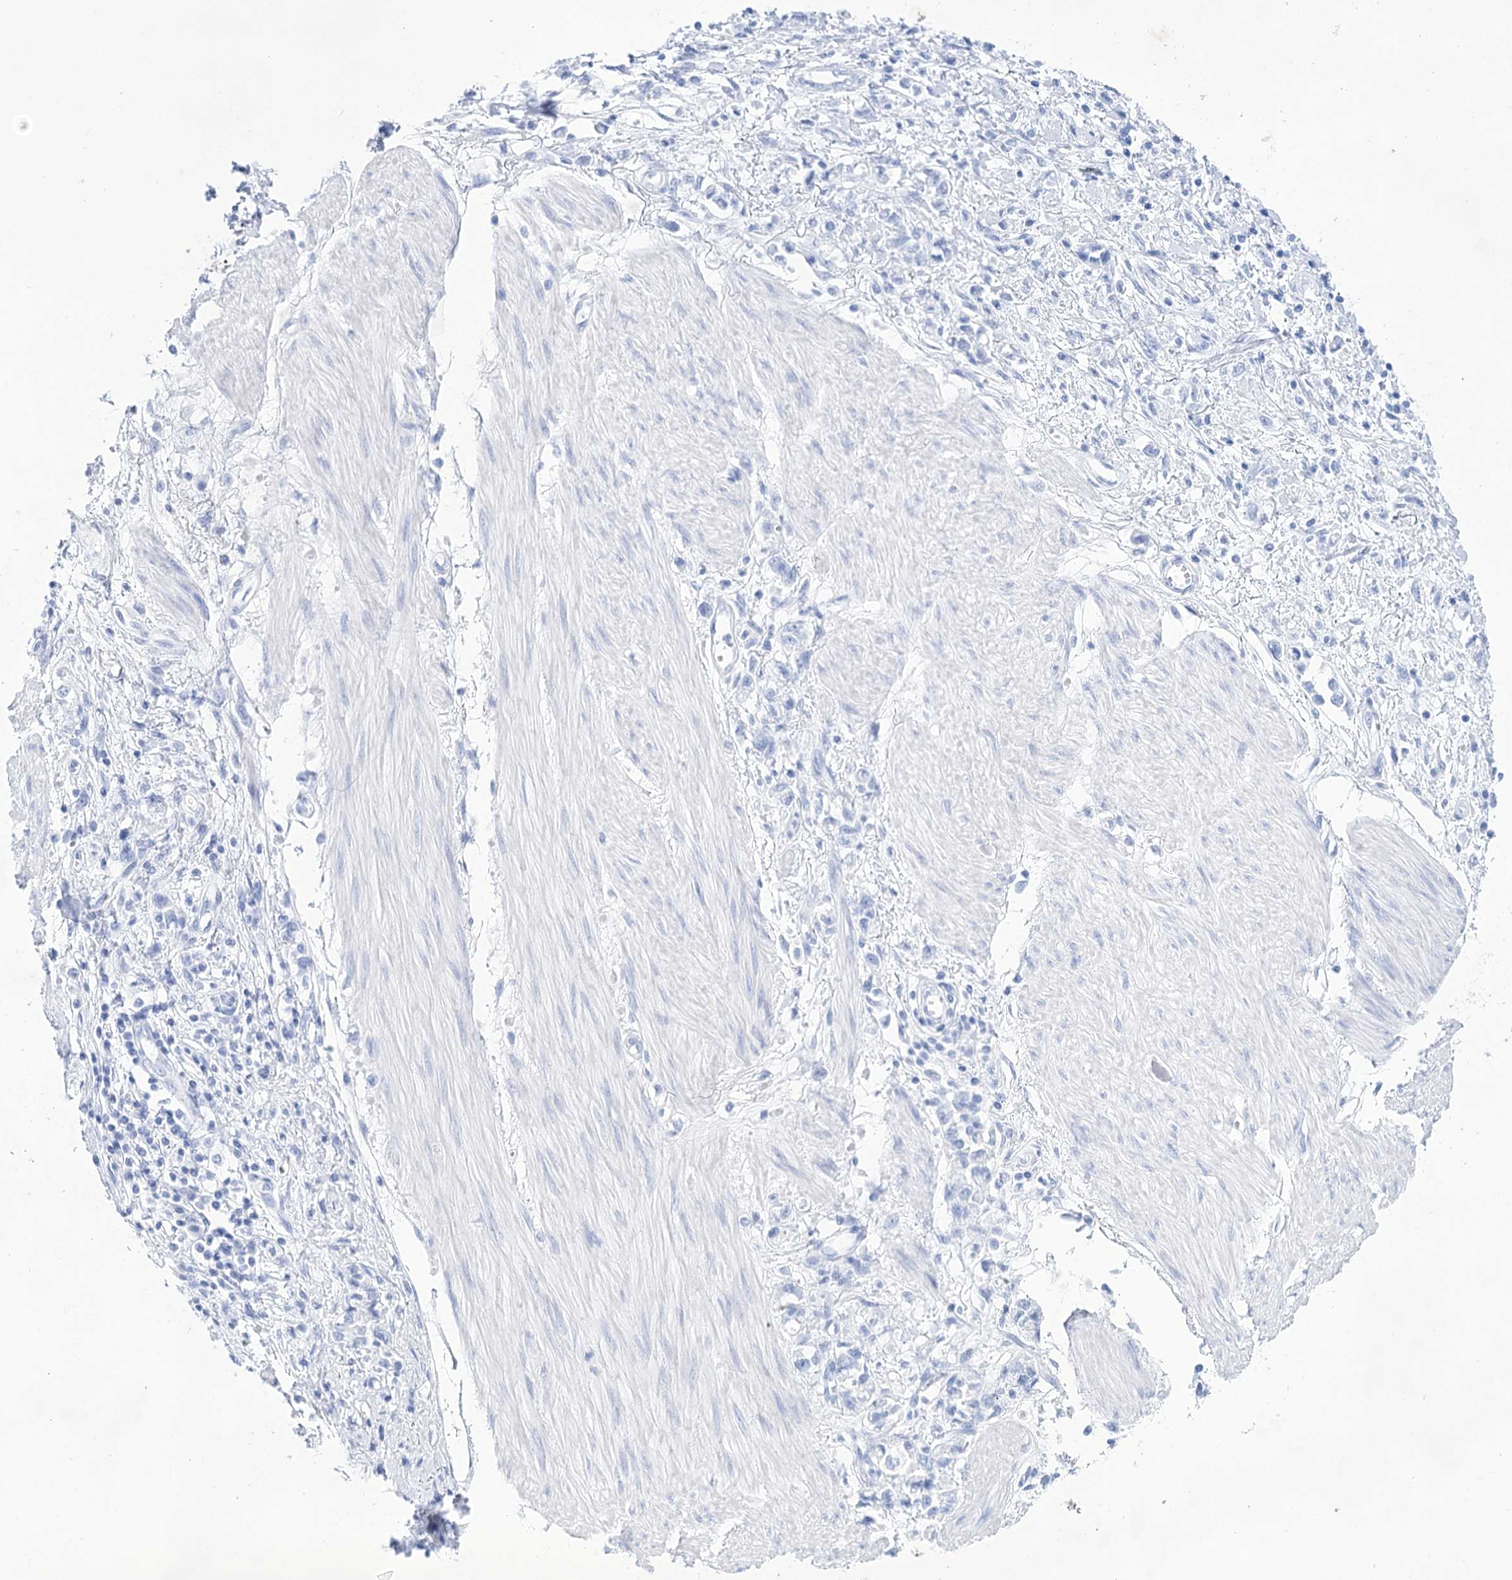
{"staining": {"intensity": "negative", "quantity": "none", "location": "none"}, "tissue": "stomach cancer", "cell_type": "Tumor cells", "image_type": "cancer", "snomed": [{"axis": "morphology", "description": "Adenocarcinoma, NOS"}, {"axis": "topography", "description": "Stomach"}], "caption": "Human stomach cancer (adenocarcinoma) stained for a protein using immunohistochemistry (IHC) exhibits no positivity in tumor cells.", "gene": "LALBA", "patient": {"sex": "female", "age": 76}}